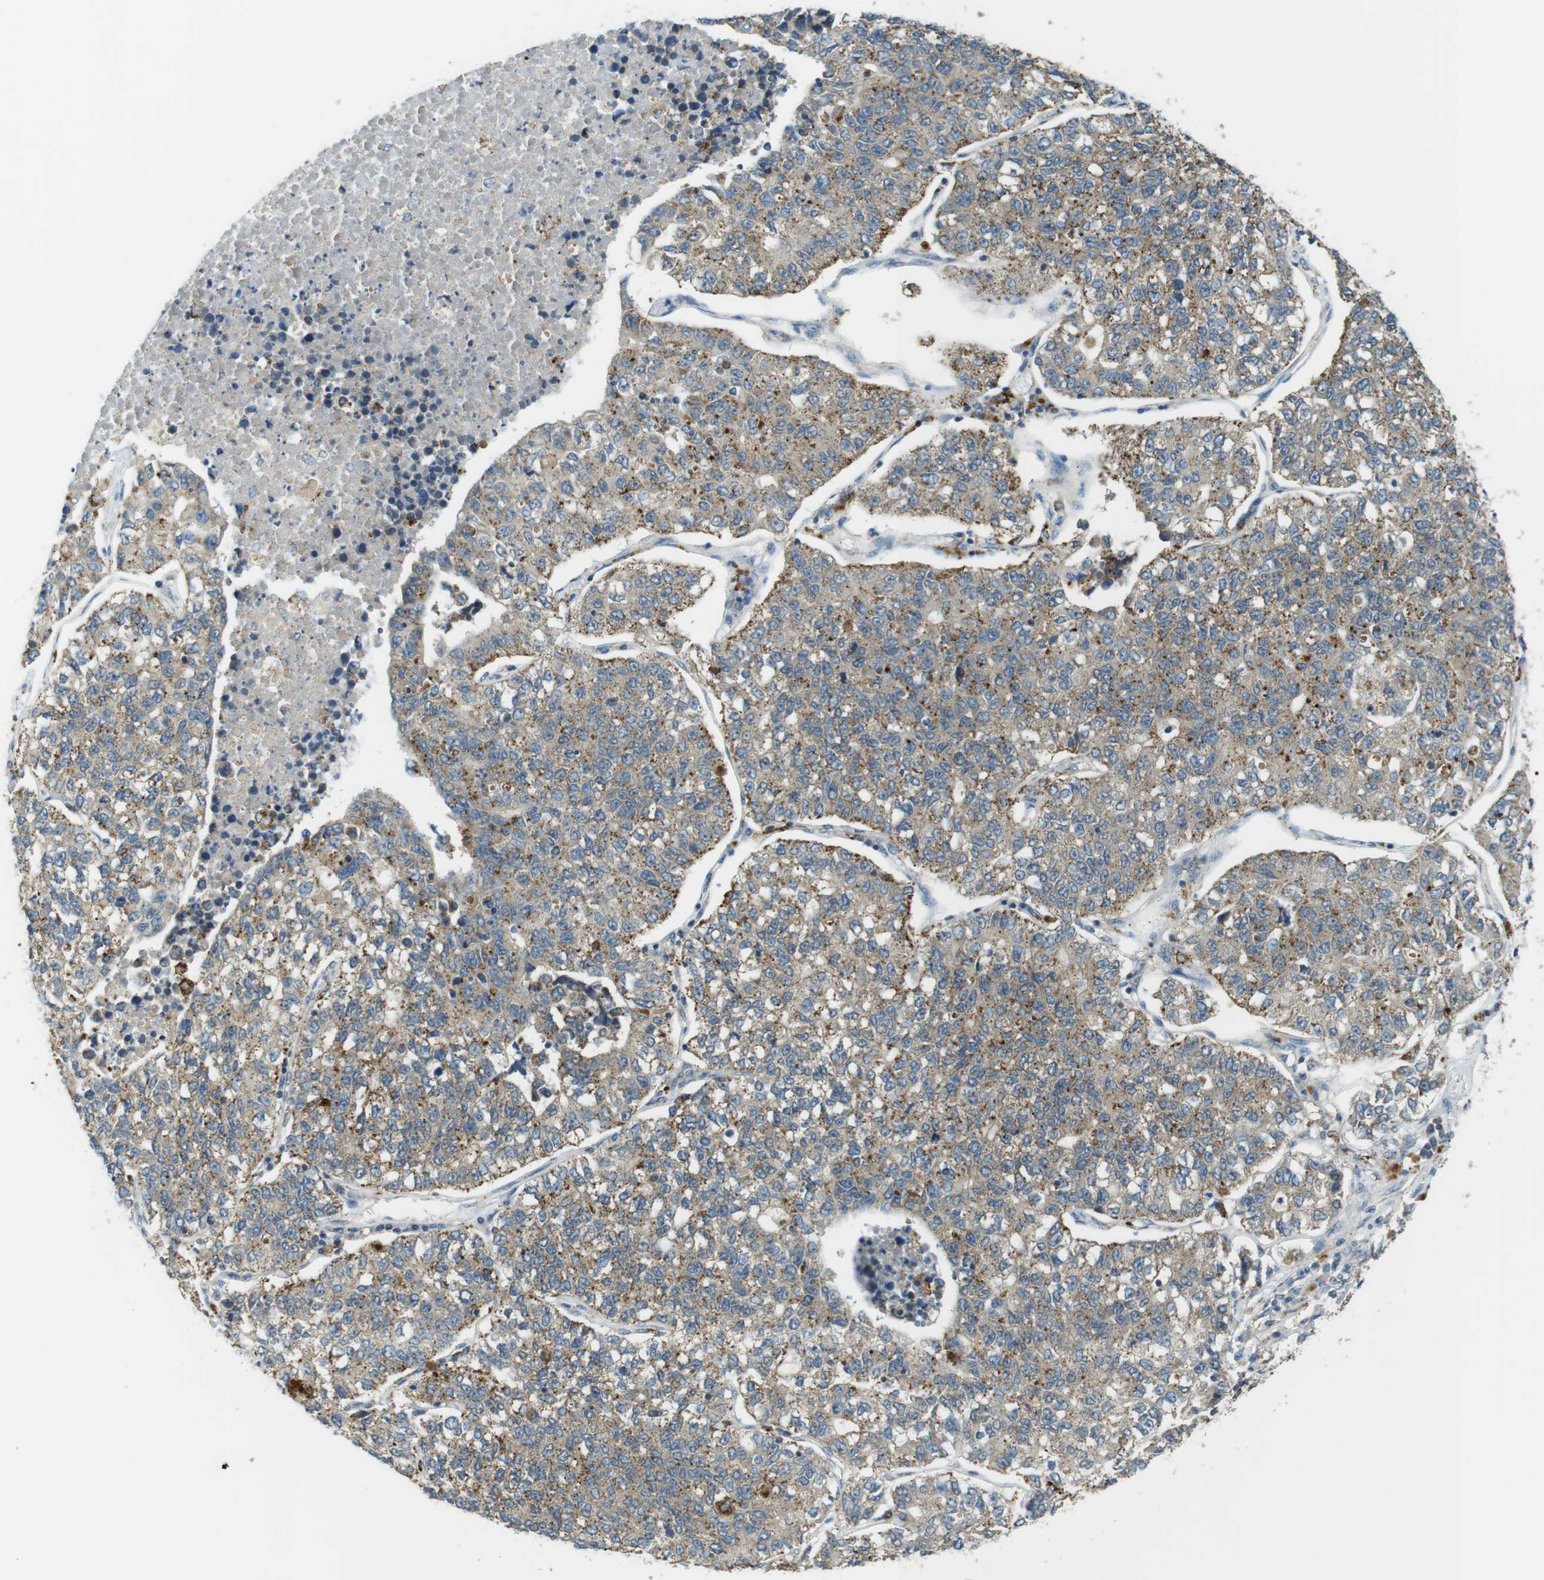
{"staining": {"intensity": "moderate", "quantity": ">75%", "location": "cytoplasmic/membranous"}, "tissue": "lung cancer", "cell_type": "Tumor cells", "image_type": "cancer", "snomed": [{"axis": "morphology", "description": "Adenocarcinoma, NOS"}, {"axis": "topography", "description": "Lung"}], "caption": "Human lung cancer stained with a protein marker reveals moderate staining in tumor cells.", "gene": "BRI3BP", "patient": {"sex": "male", "age": 49}}